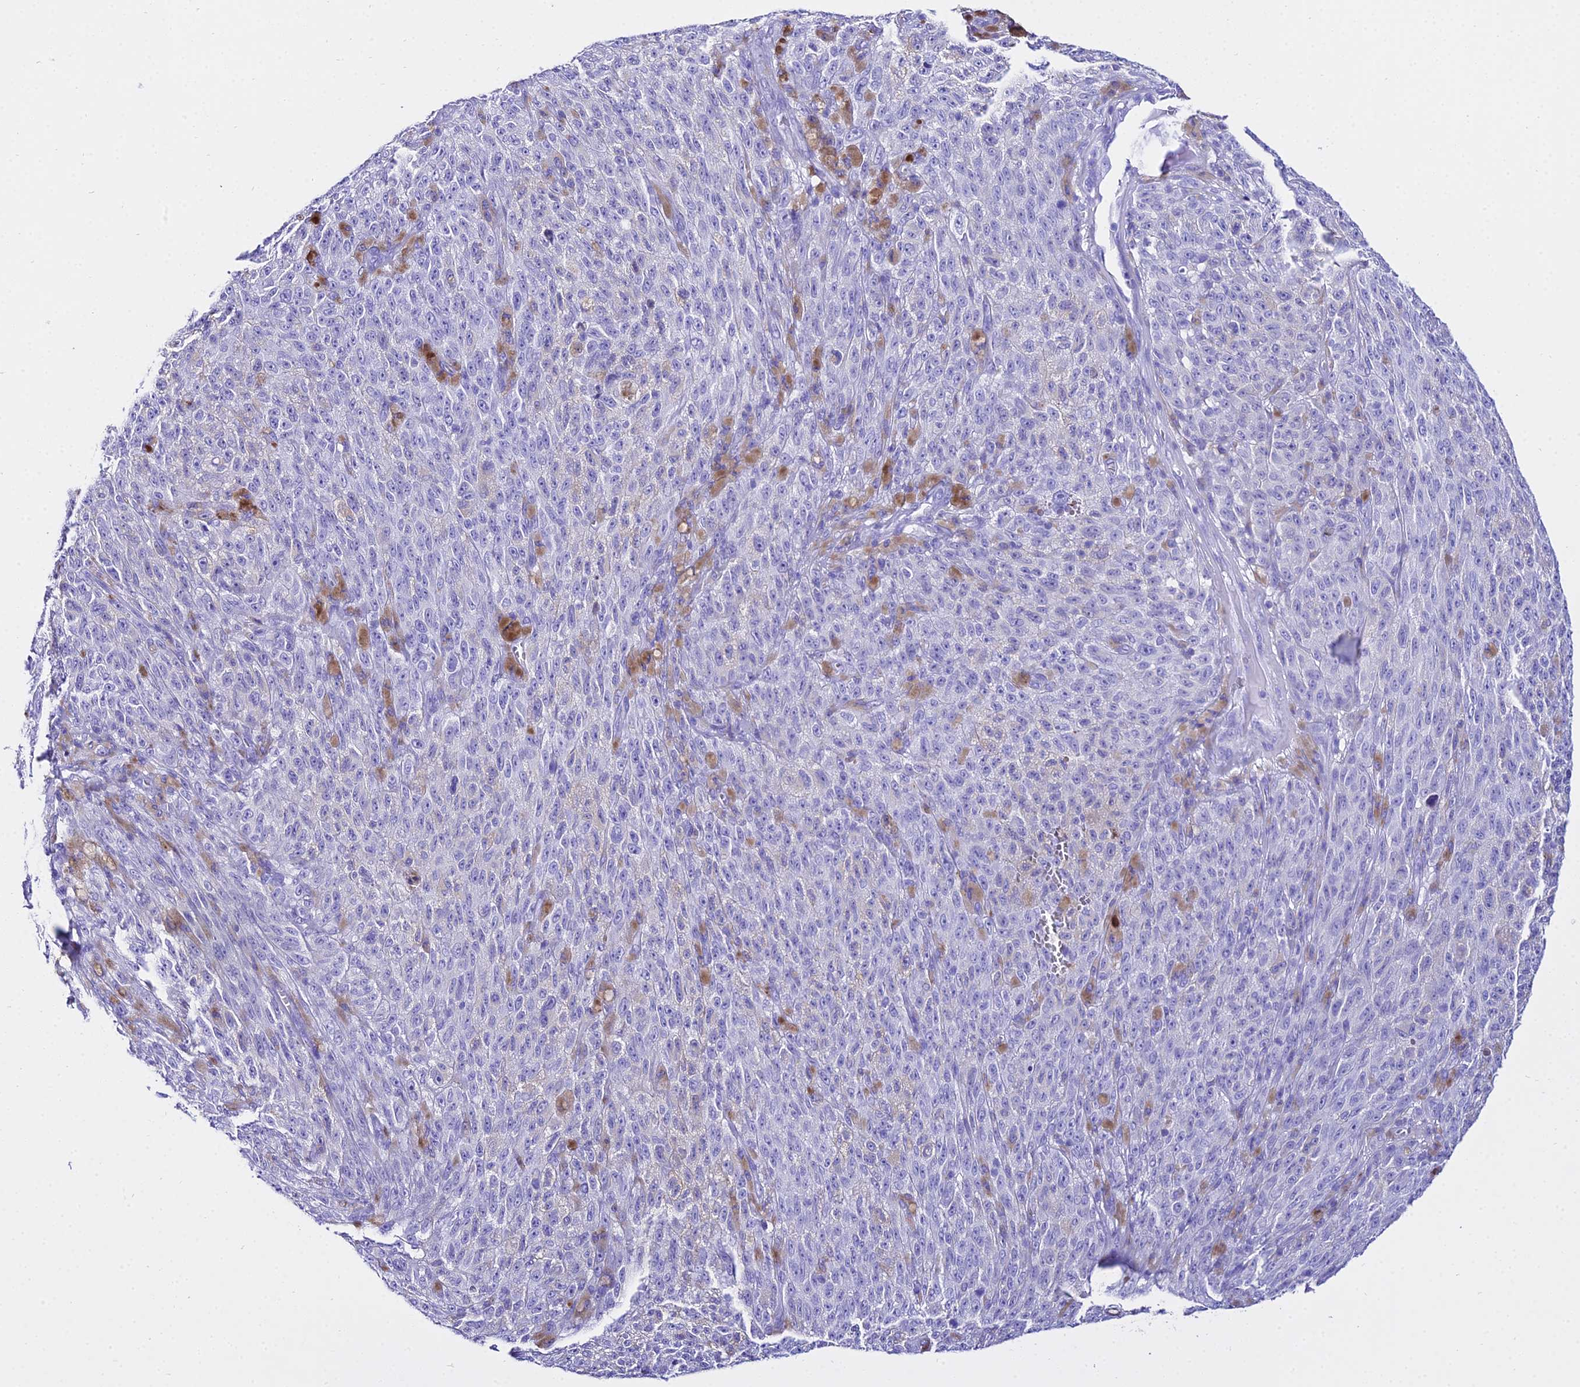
{"staining": {"intensity": "negative", "quantity": "none", "location": "none"}, "tissue": "melanoma", "cell_type": "Tumor cells", "image_type": "cancer", "snomed": [{"axis": "morphology", "description": "Malignant melanoma, NOS"}, {"axis": "topography", "description": "Skin"}], "caption": "Malignant melanoma was stained to show a protein in brown. There is no significant expression in tumor cells. Nuclei are stained in blue.", "gene": "TRMT44", "patient": {"sex": "female", "age": 82}}